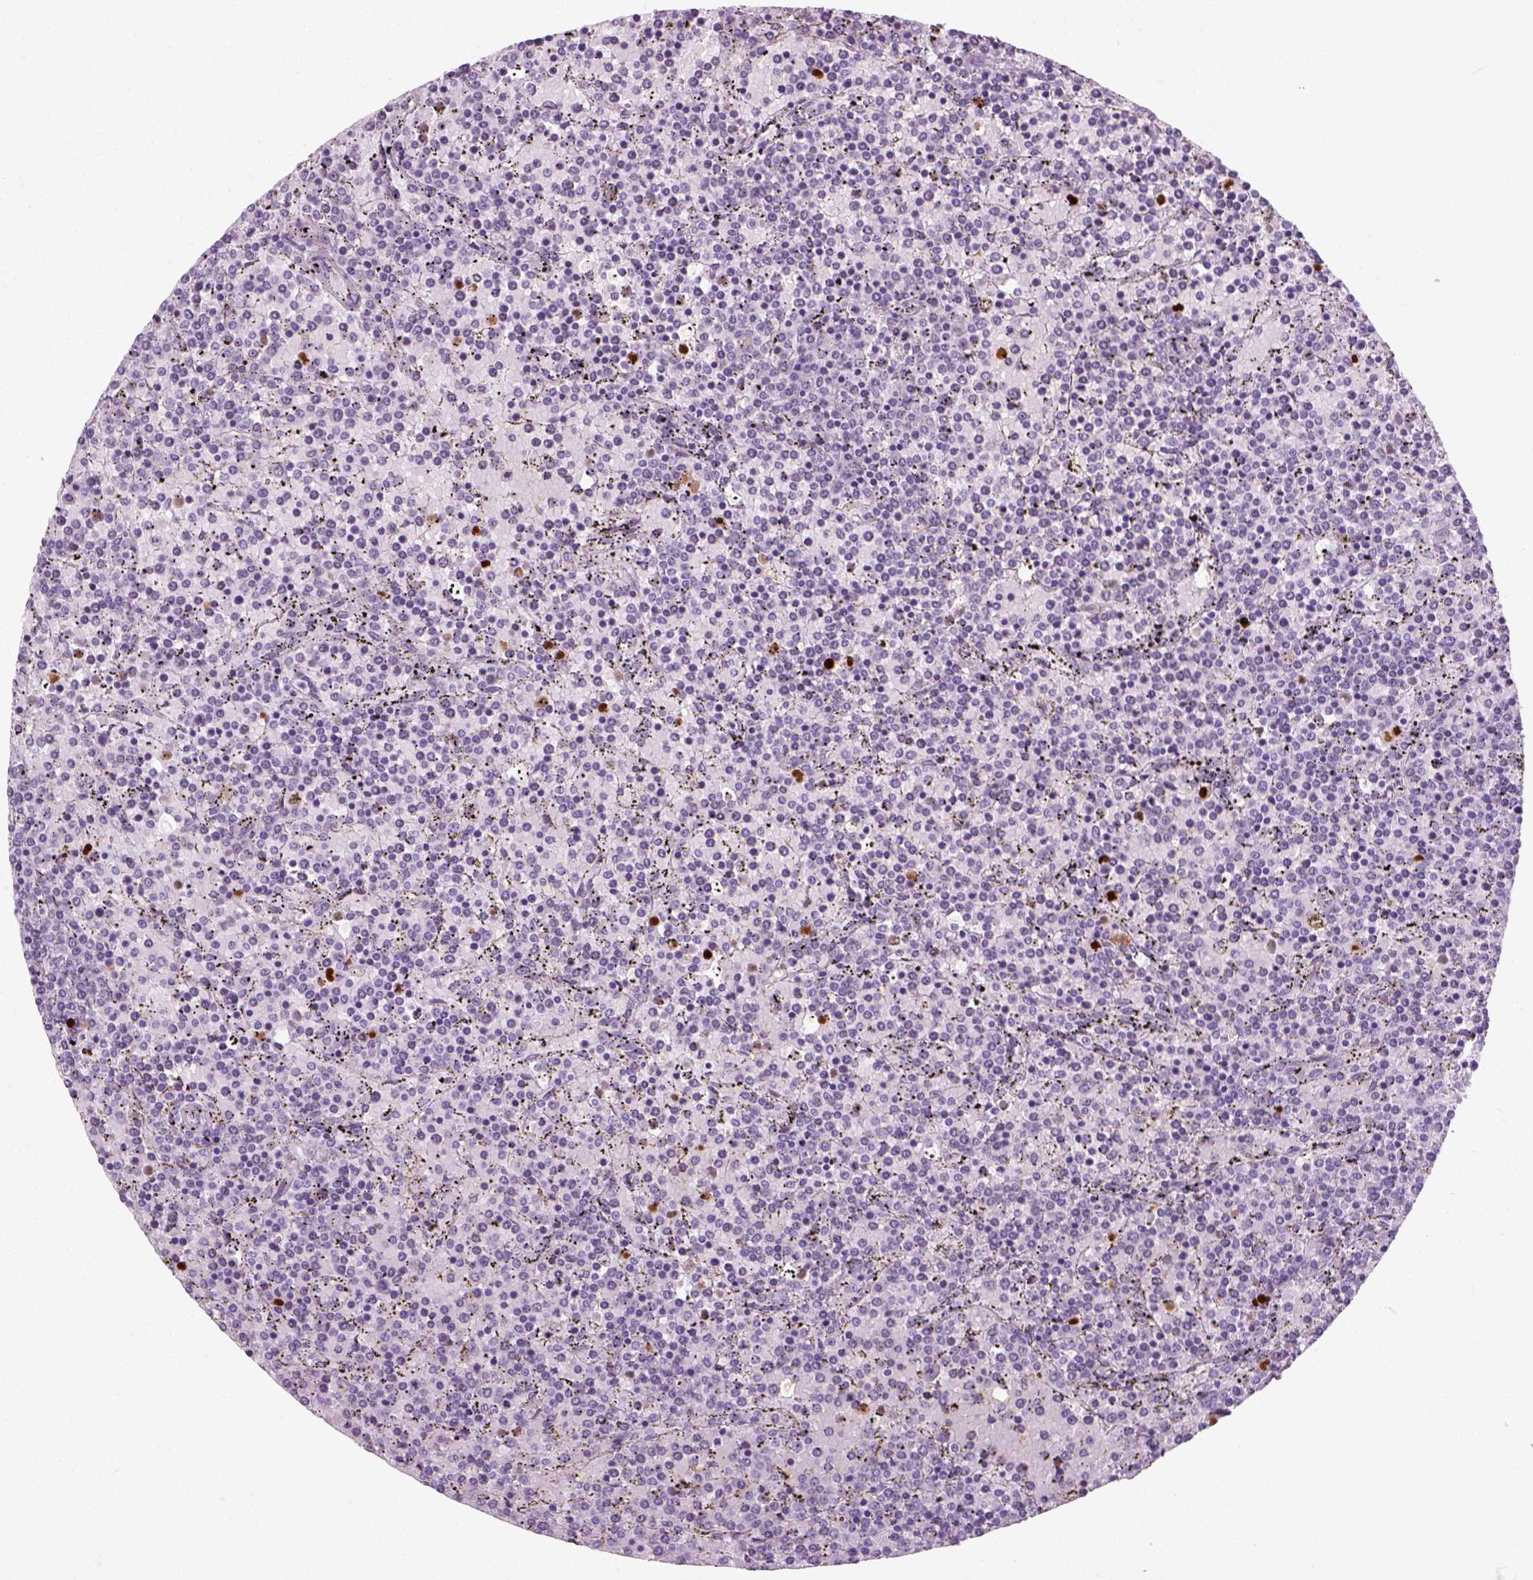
{"staining": {"intensity": "negative", "quantity": "none", "location": "none"}, "tissue": "lymphoma", "cell_type": "Tumor cells", "image_type": "cancer", "snomed": [{"axis": "morphology", "description": "Malignant lymphoma, non-Hodgkin's type, Low grade"}, {"axis": "topography", "description": "Spleen"}], "caption": "Tumor cells show no significant expression in malignant lymphoma, non-Hodgkin's type (low-grade). (Immunohistochemistry, brightfield microscopy, high magnification).", "gene": "IL4", "patient": {"sex": "female", "age": 77}}